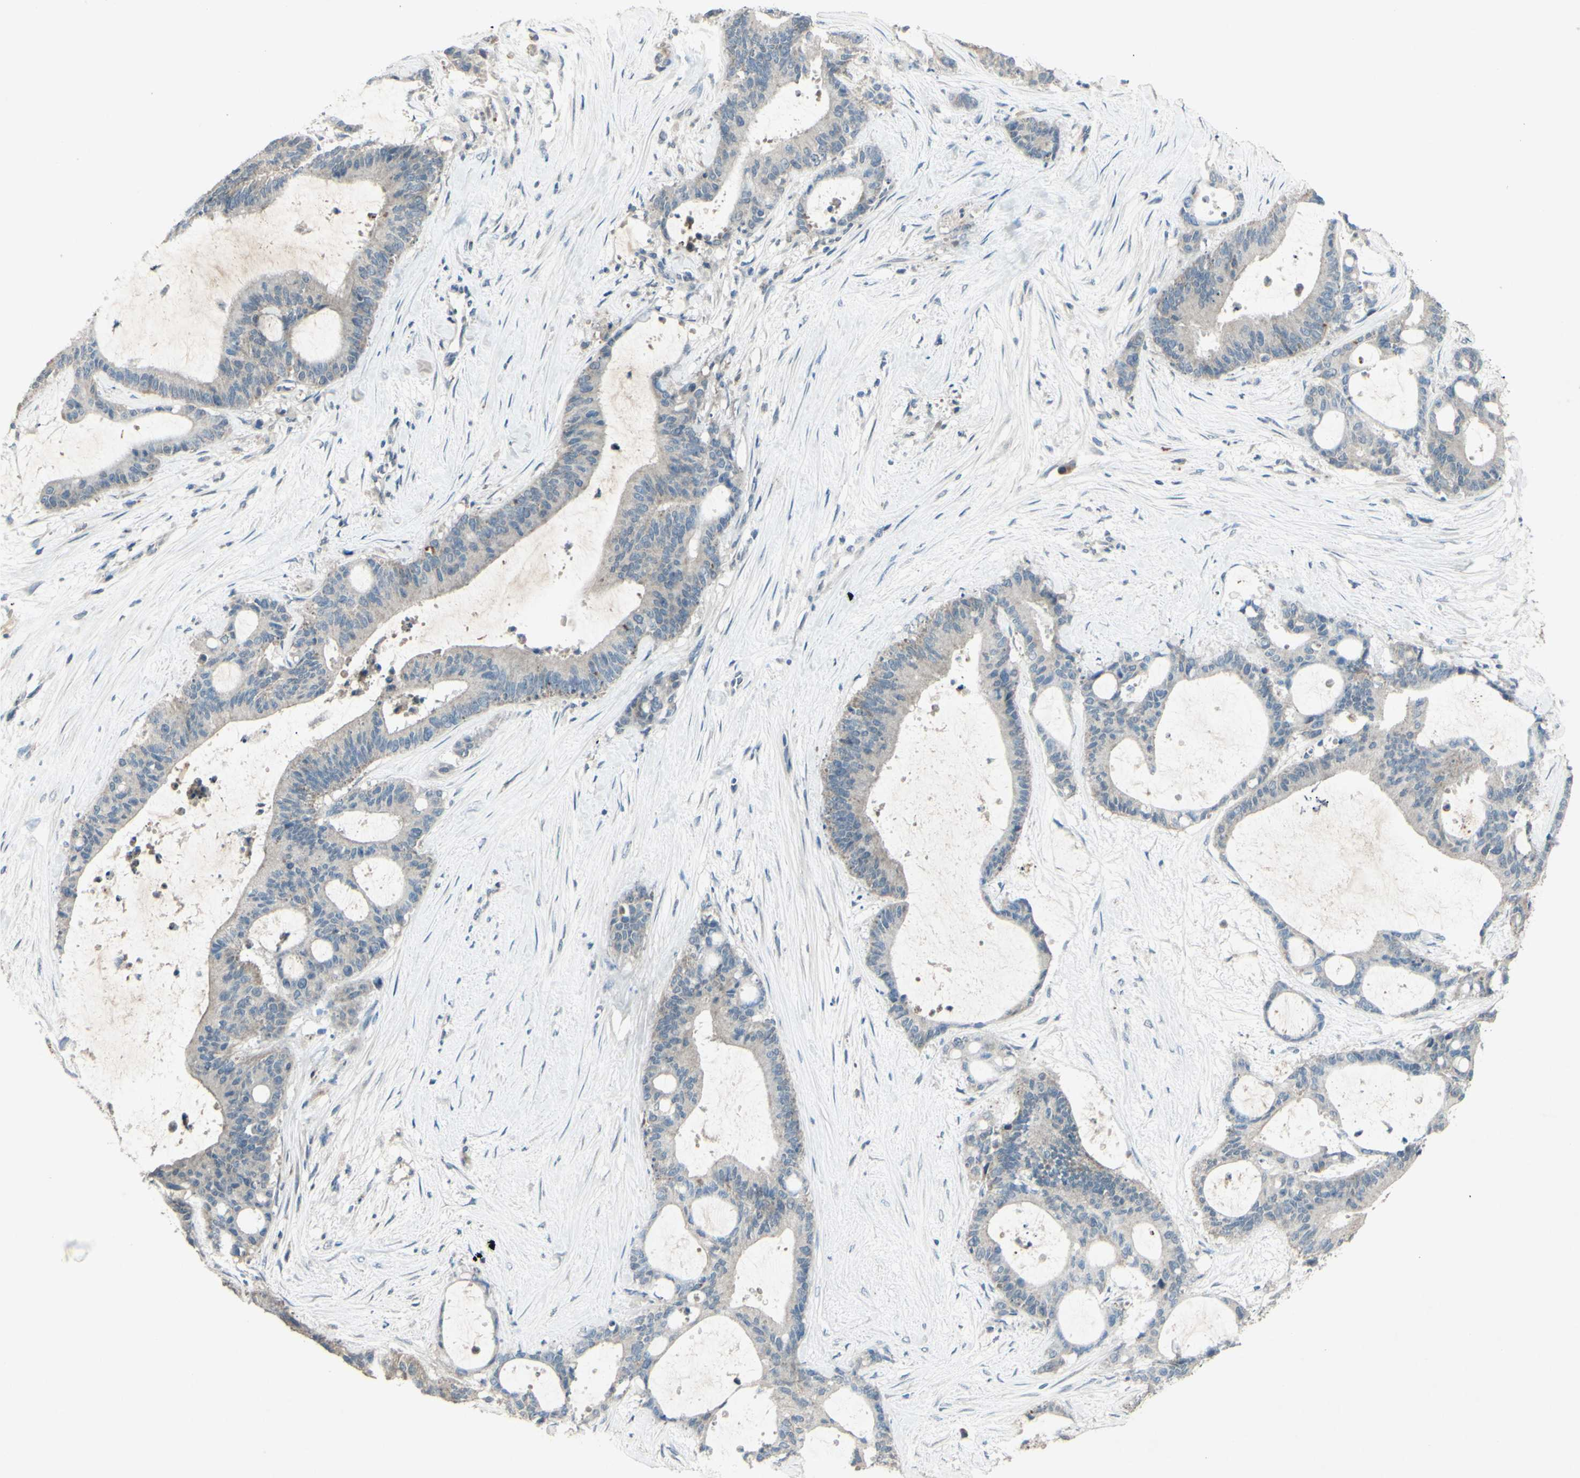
{"staining": {"intensity": "negative", "quantity": "none", "location": "none"}, "tissue": "liver cancer", "cell_type": "Tumor cells", "image_type": "cancer", "snomed": [{"axis": "morphology", "description": "Cholangiocarcinoma"}, {"axis": "topography", "description": "Liver"}], "caption": "Immunohistochemistry histopathology image of neoplastic tissue: human liver cancer (cholangiocarcinoma) stained with DAB displays no significant protein positivity in tumor cells.", "gene": "TIMM21", "patient": {"sex": "female", "age": 73}}